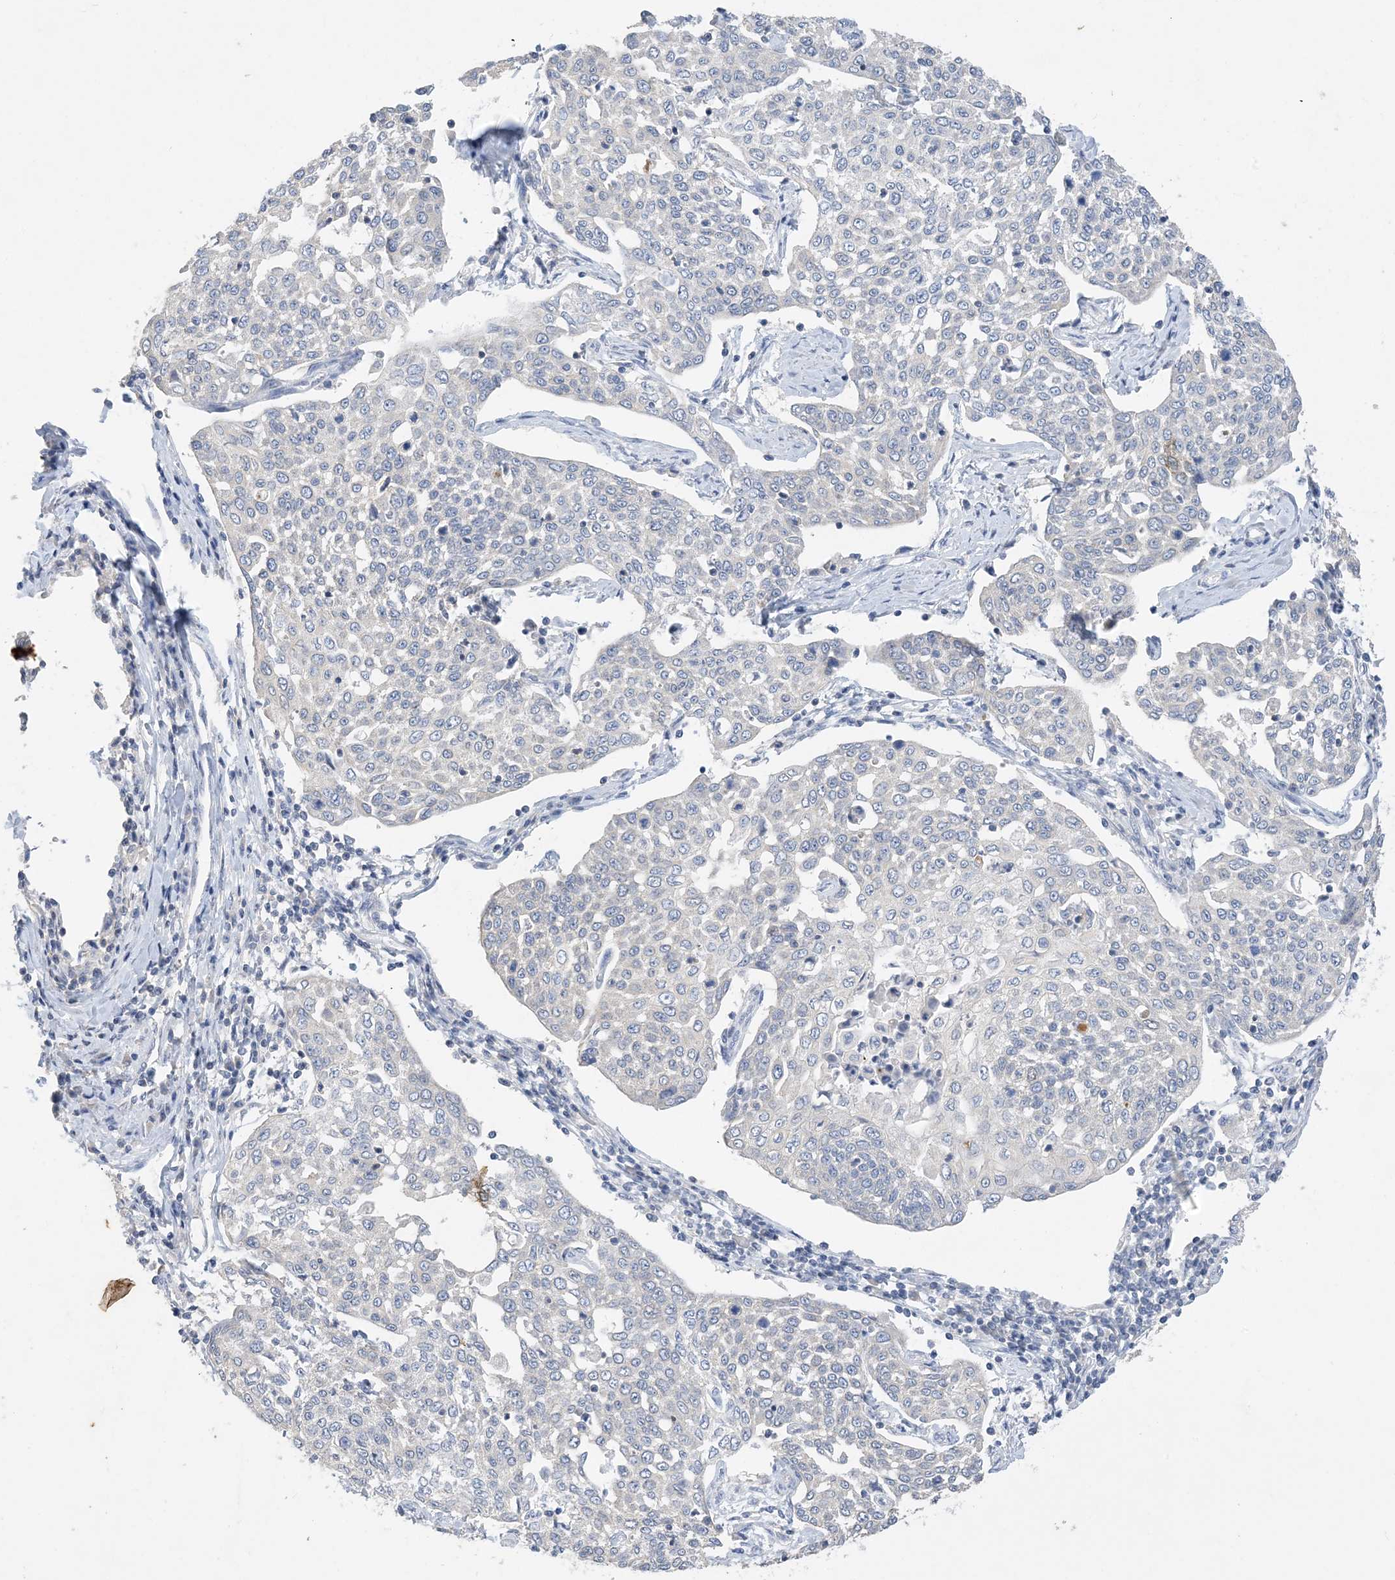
{"staining": {"intensity": "negative", "quantity": "none", "location": "none"}, "tissue": "cervical cancer", "cell_type": "Tumor cells", "image_type": "cancer", "snomed": [{"axis": "morphology", "description": "Squamous cell carcinoma, NOS"}, {"axis": "topography", "description": "Cervix"}], "caption": "The image shows no staining of tumor cells in cervical cancer.", "gene": "KPRP", "patient": {"sex": "female", "age": 34}}